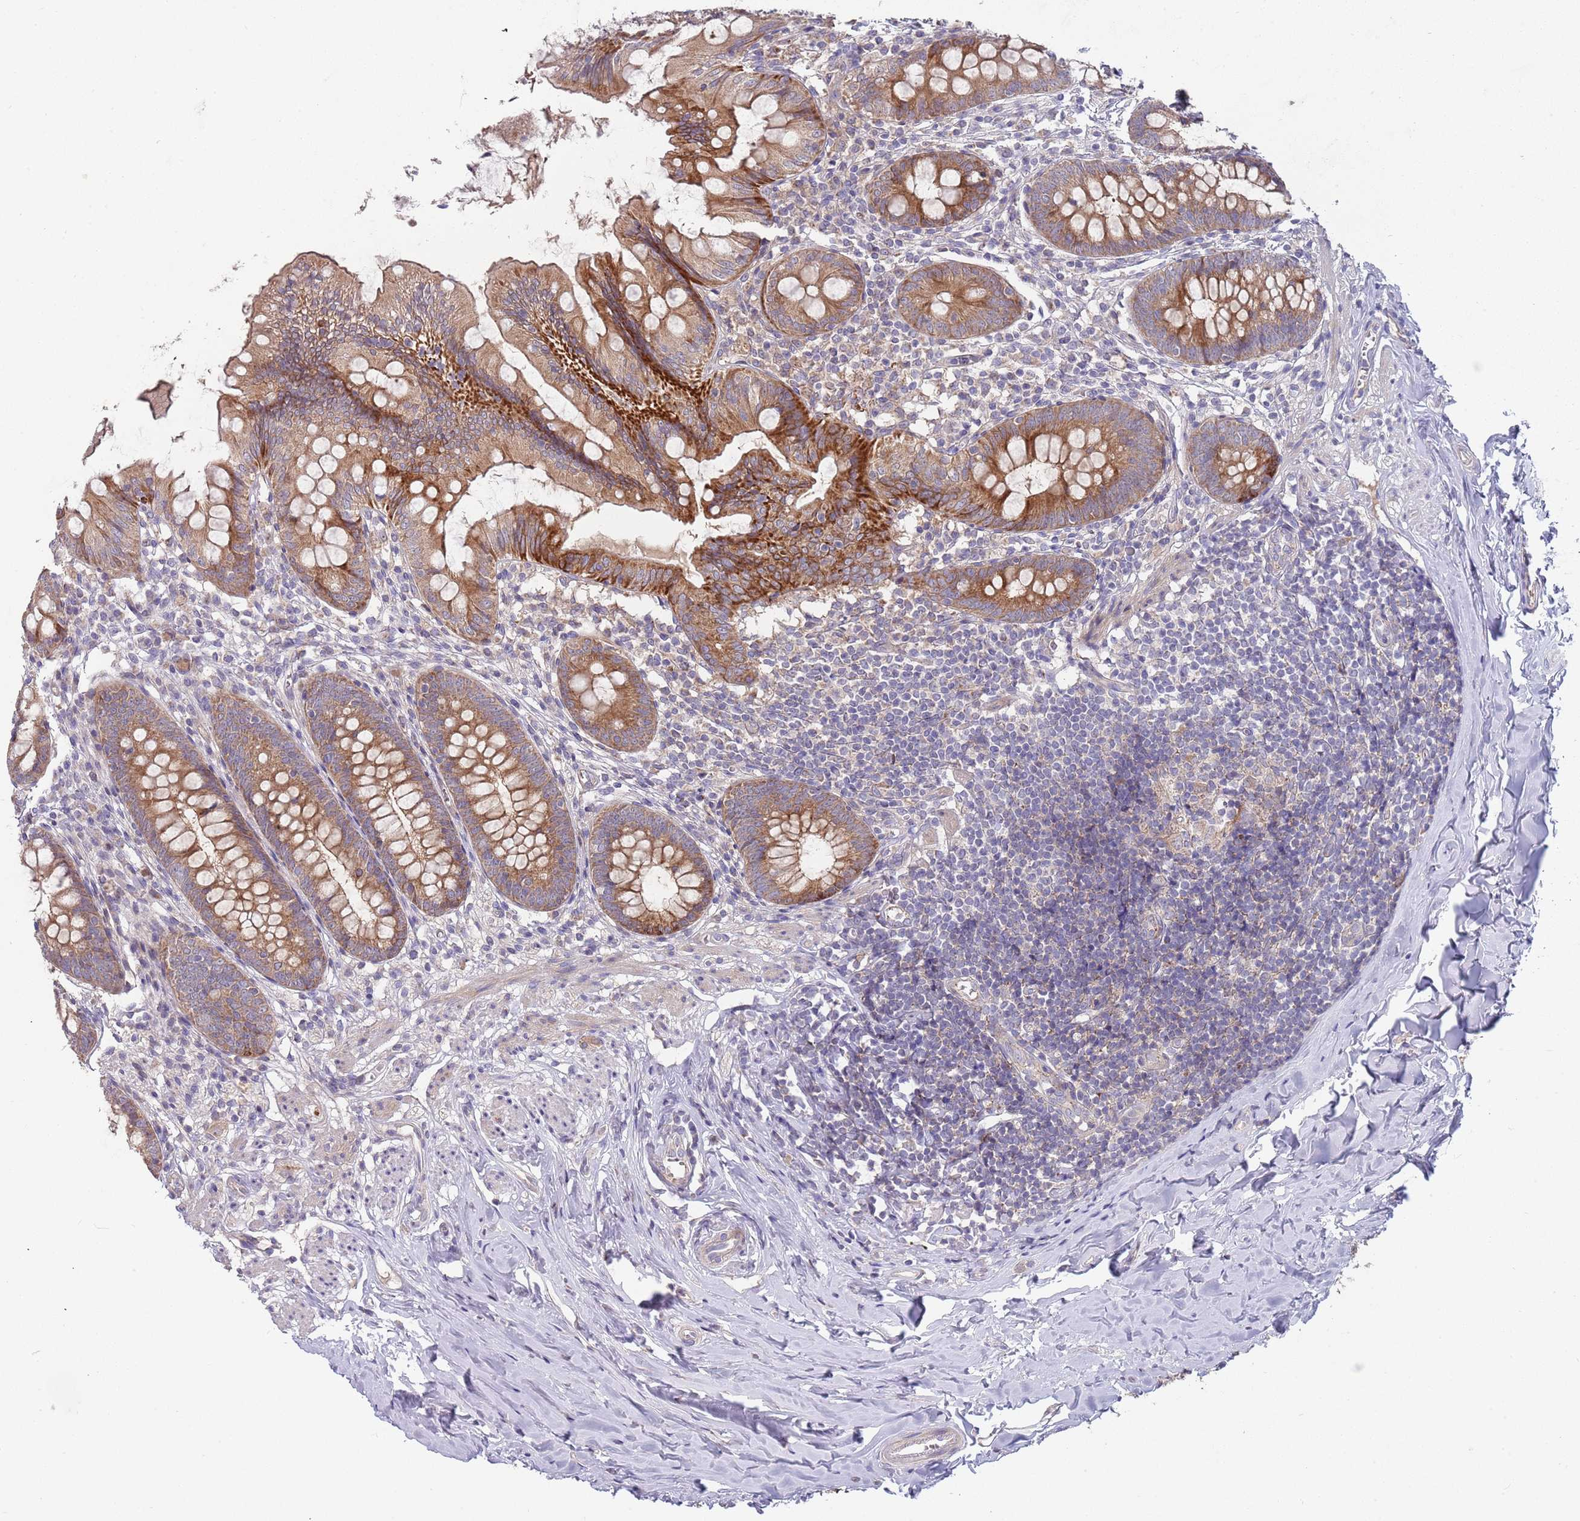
{"staining": {"intensity": "strong", "quantity": ">75%", "location": "cytoplasmic/membranous"}, "tissue": "appendix", "cell_type": "Glandular cells", "image_type": "normal", "snomed": [{"axis": "morphology", "description": "Normal tissue, NOS"}, {"axis": "topography", "description": "Appendix"}], "caption": "Strong cytoplasmic/membranous positivity is seen in approximately >75% of glandular cells in unremarkable appendix.", "gene": "ABCC10", "patient": {"sex": "female", "age": 51}}